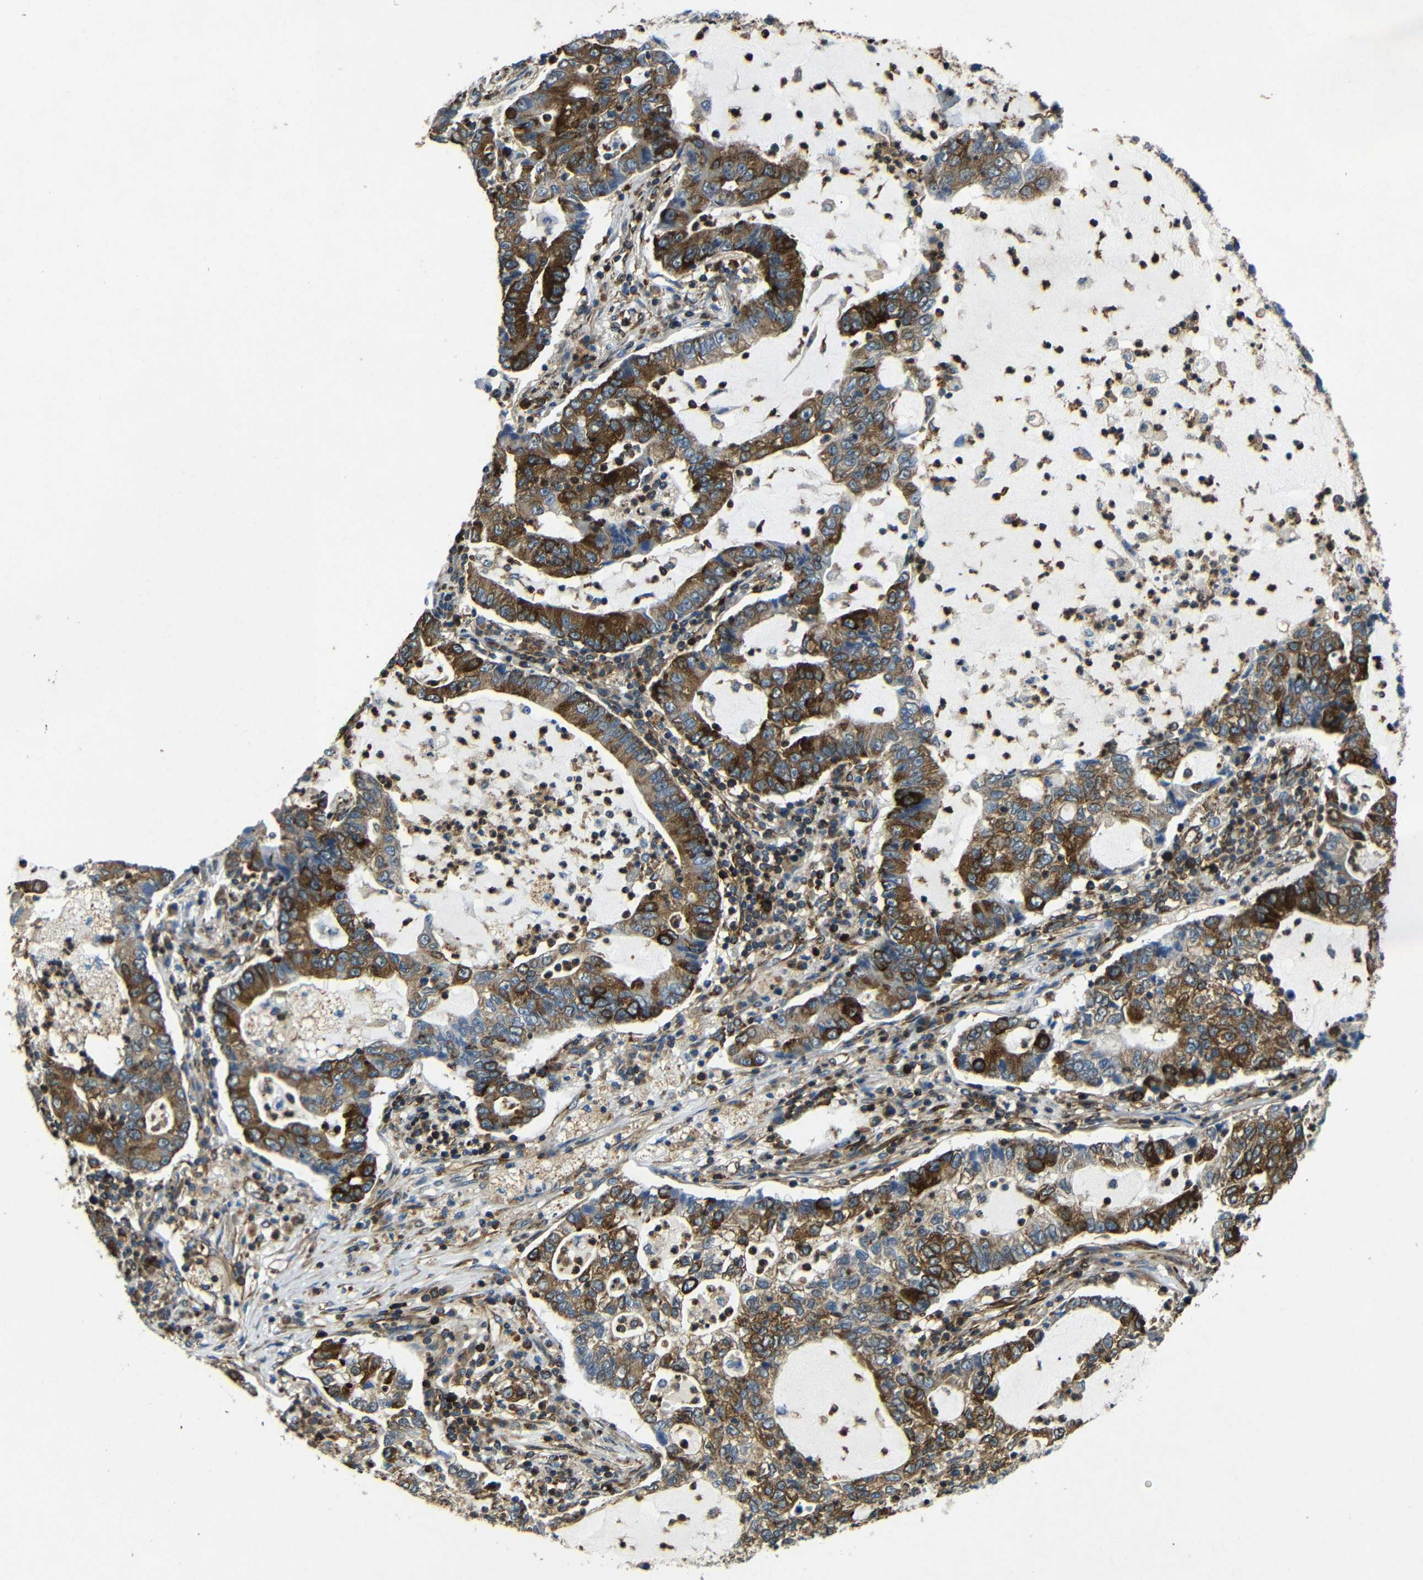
{"staining": {"intensity": "strong", "quantity": ">75%", "location": "cytoplasmic/membranous"}, "tissue": "lung cancer", "cell_type": "Tumor cells", "image_type": "cancer", "snomed": [{"axis": "morphology", "description": "Adenocarcinoma, NOS"}, {"axis": "topography", "description": "Lung"}], "caption": "IHC image of neoplastic tissue: lung cancer (adenocarcinoma) stained using immunohistochemistry (IHC) shows high levels of strong protein expression localized specifically in the cytoplasmic/membranous of tumor cells, appearing as a cytoplasmic/membranous brown color.", "gene": "BTF3", "patient": {"sex": "female", "age": 51}}